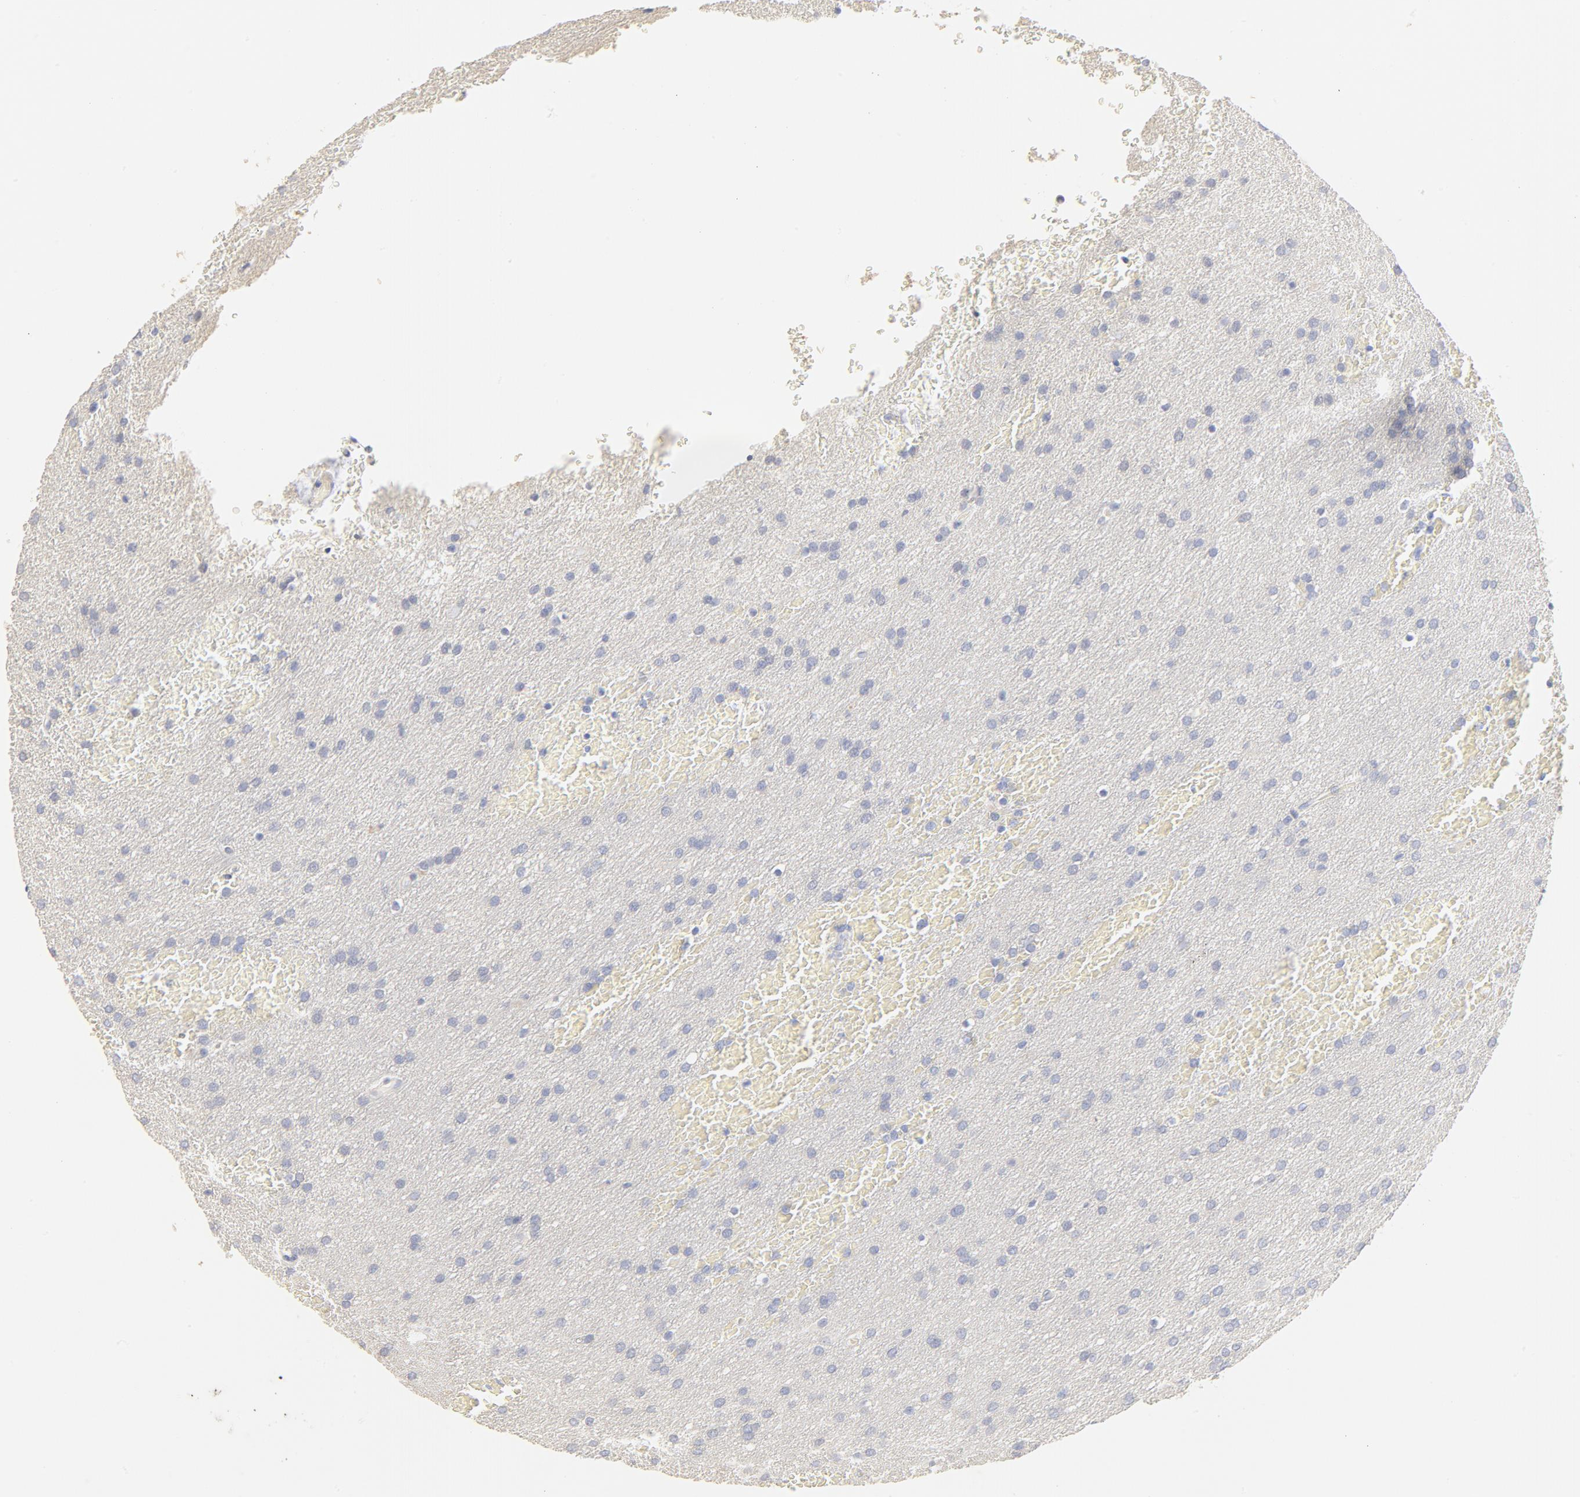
{"staining": {"intensity": "negative", "quantity": "none", "location": "none"}, "tissue": "glioma", "cell_type": "Tumor cells", "image_type": "cancer", "snomed": [{"axis": "morphology", "description": "Glioma, malignant, Low grade"}, {"axis": "topography", "description": "Brain"}], "caption": "Protein analysis of glioma displays no significant expression in tumor cells.", "gene": "FCGBP", "patient": {"sex": "female", "age": 32}}